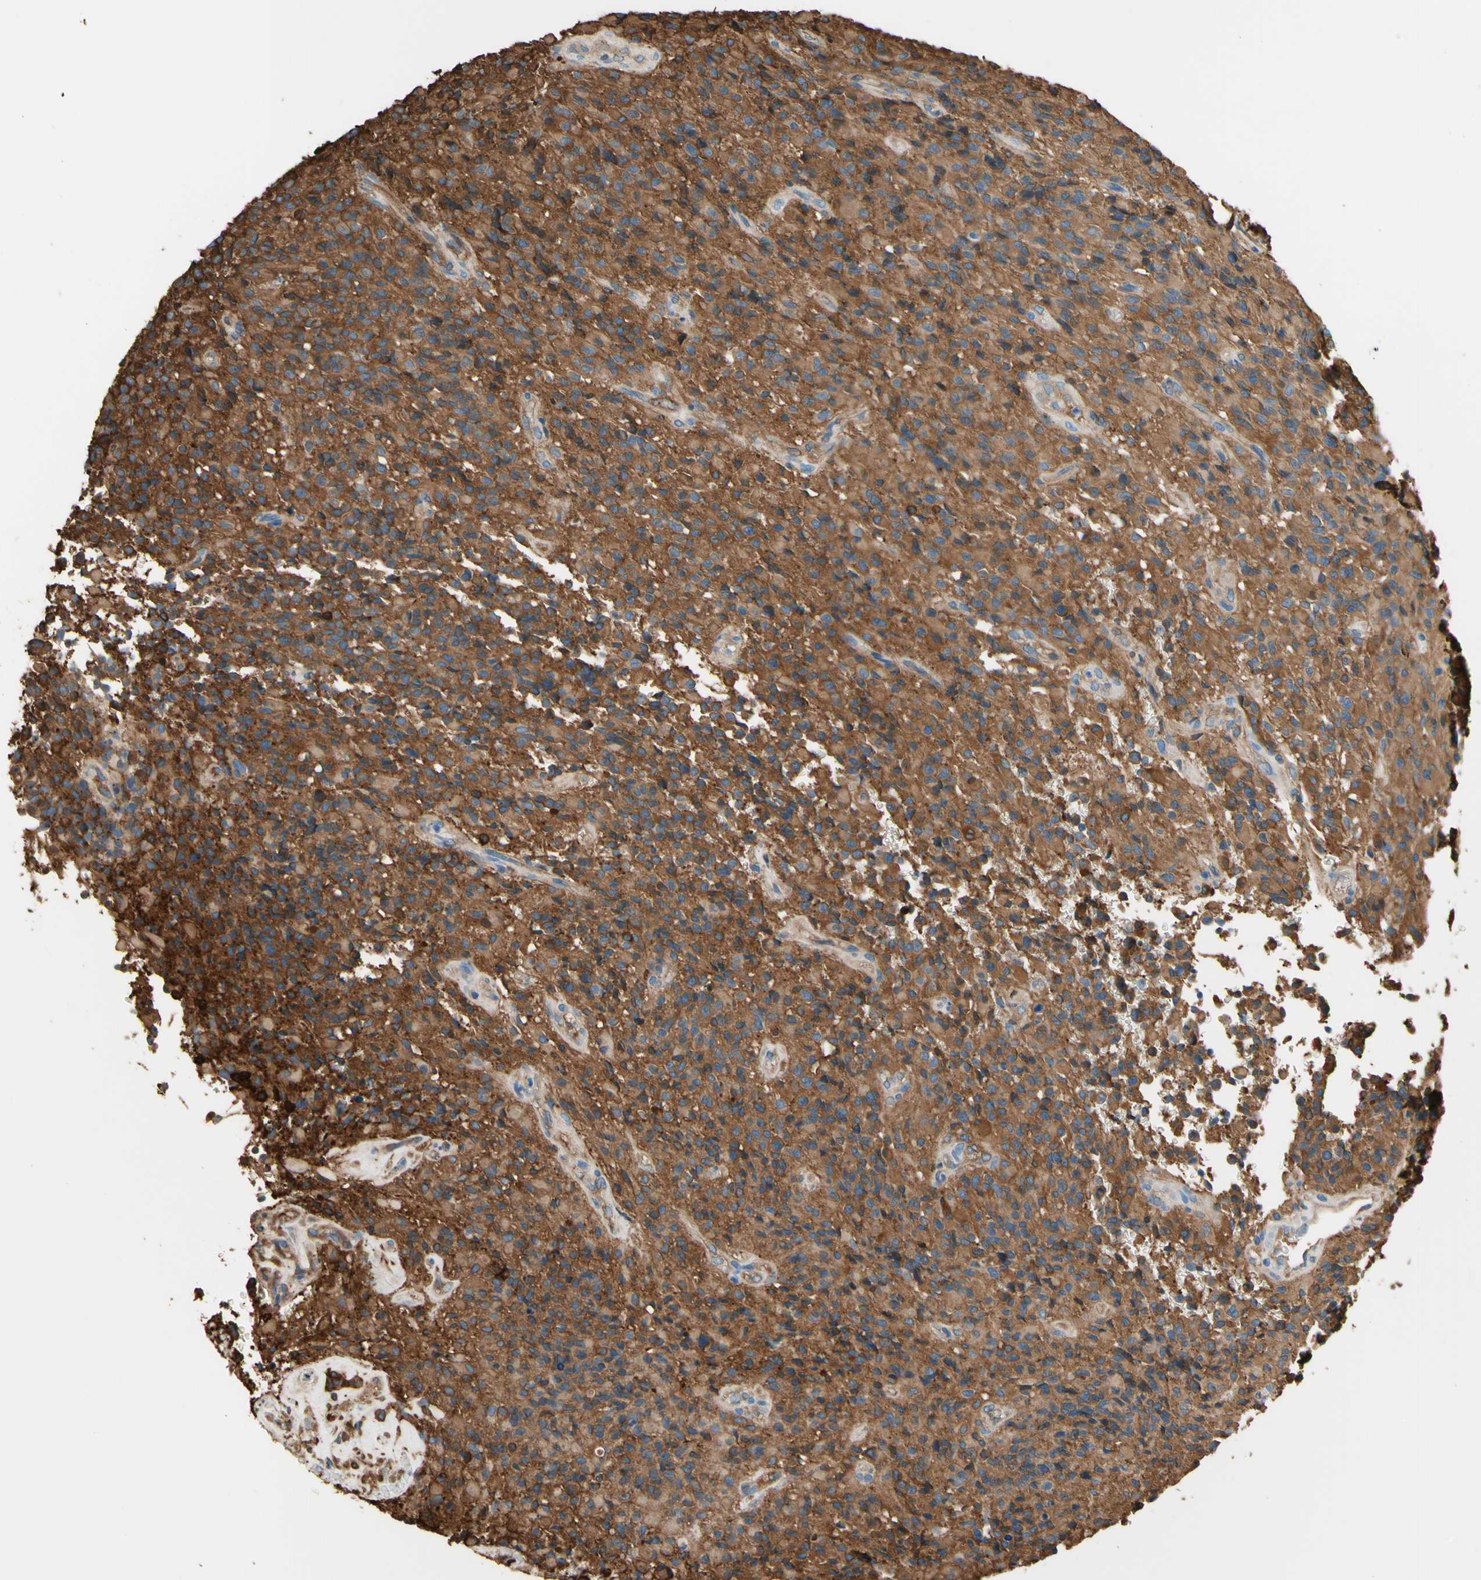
{"staining": {"intensity": "strong", "quantity": ">75%", "location": "cytoplasmic/membranous"}, "tissue": "glioma", "cell_type": "Tumor cells", "image_type": "cancer", "snomed": [{"axis": "morphology", "description": "Glioma, malignant, High grade"}, {"axis": "topography", "description": "Brain"}], "caption": "IHC image of neoplastic tissue: human malignant glioma (high-grade) stained using immunohistochemistry (IHC) demonstrates high levels of strong protein expression localized specifically in the cytoplasmic/membranous of tumor cells, appearing as a cytoplasmic/membranous brown color.", "gene": "DPYSL3", "patient": {"sex": "male", "age": 71}}